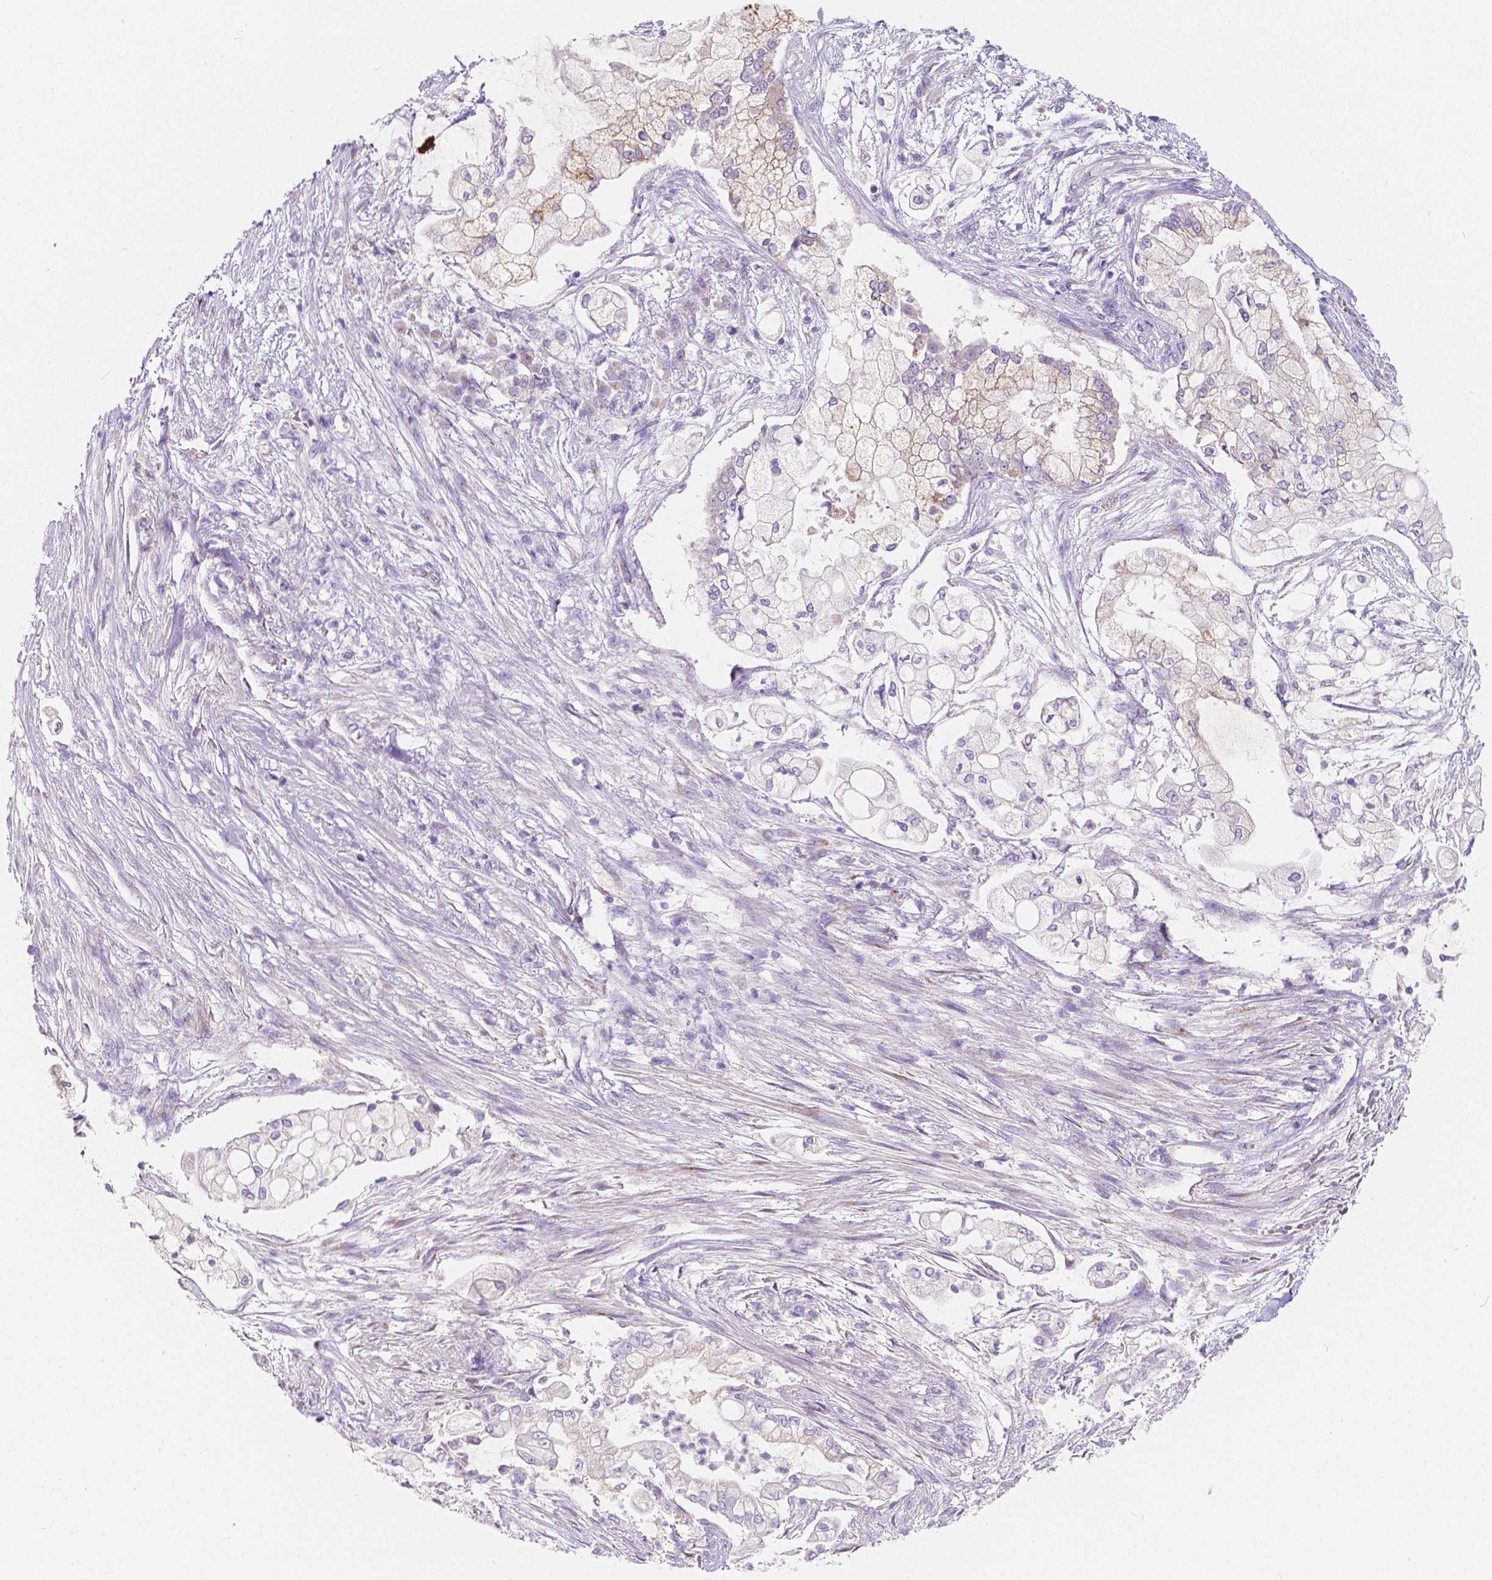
{"staining": {"intensity": "negative", "quantity": "none", "location": "none"}, "tissue": "pancreatic cancer", "cell_type": "Tumor cells", "image_type": "cancer", "snomed": [{"axis": "morphology", "description": "Adenocarcinoma, NOS"}, {"axis": "topography", "description": "Pancreas"}], "caption": "Micrograph shows no significant protein staining in tumor cells of pancreatic cancer (adenocarcinoma).", "gene": "RNF186", "patient": {"sex": "female", "age": 69}}